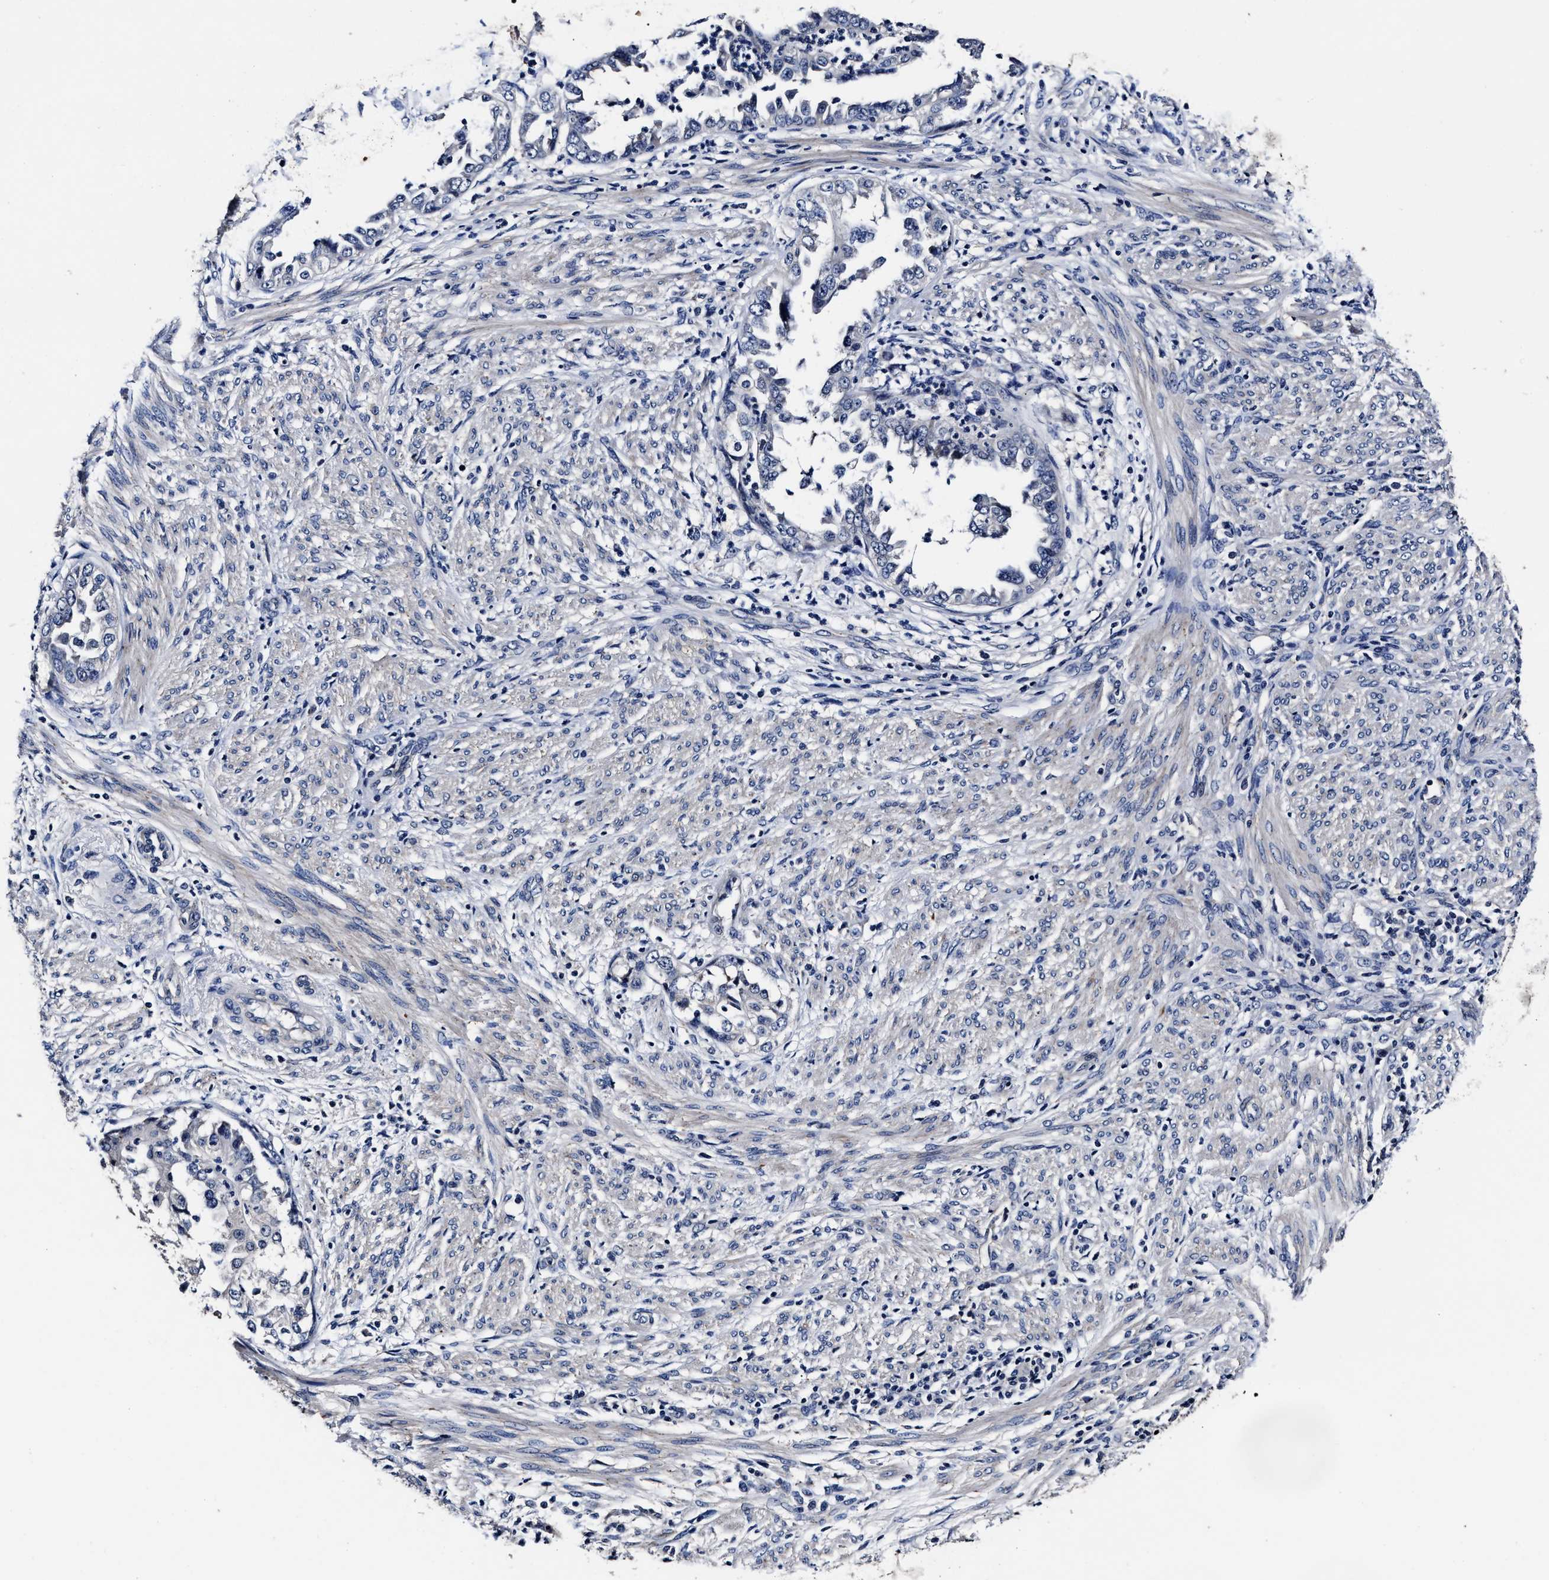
{"staining": {"intensity": "negative", "quantity": "none", "location": "none"}, "tissue": "endometrial cancer", "cell_type": "Tumor cells", "image_type": "cancer", "snomed": [{"axis": "morphology", "description": "Adenocarcinoma, NOS"}, {"axis": "topography", "description": "Endometrium"}], "caption": "Endometrial adenocarcinoma was stained to show a protein in brown. There is no significant positivity in tumor cells. (Immunohistochemistry, brightfield microscopy, high magnification).", "gene": "OLFML2A", "patient": {"sex": "female", "age": 85}}